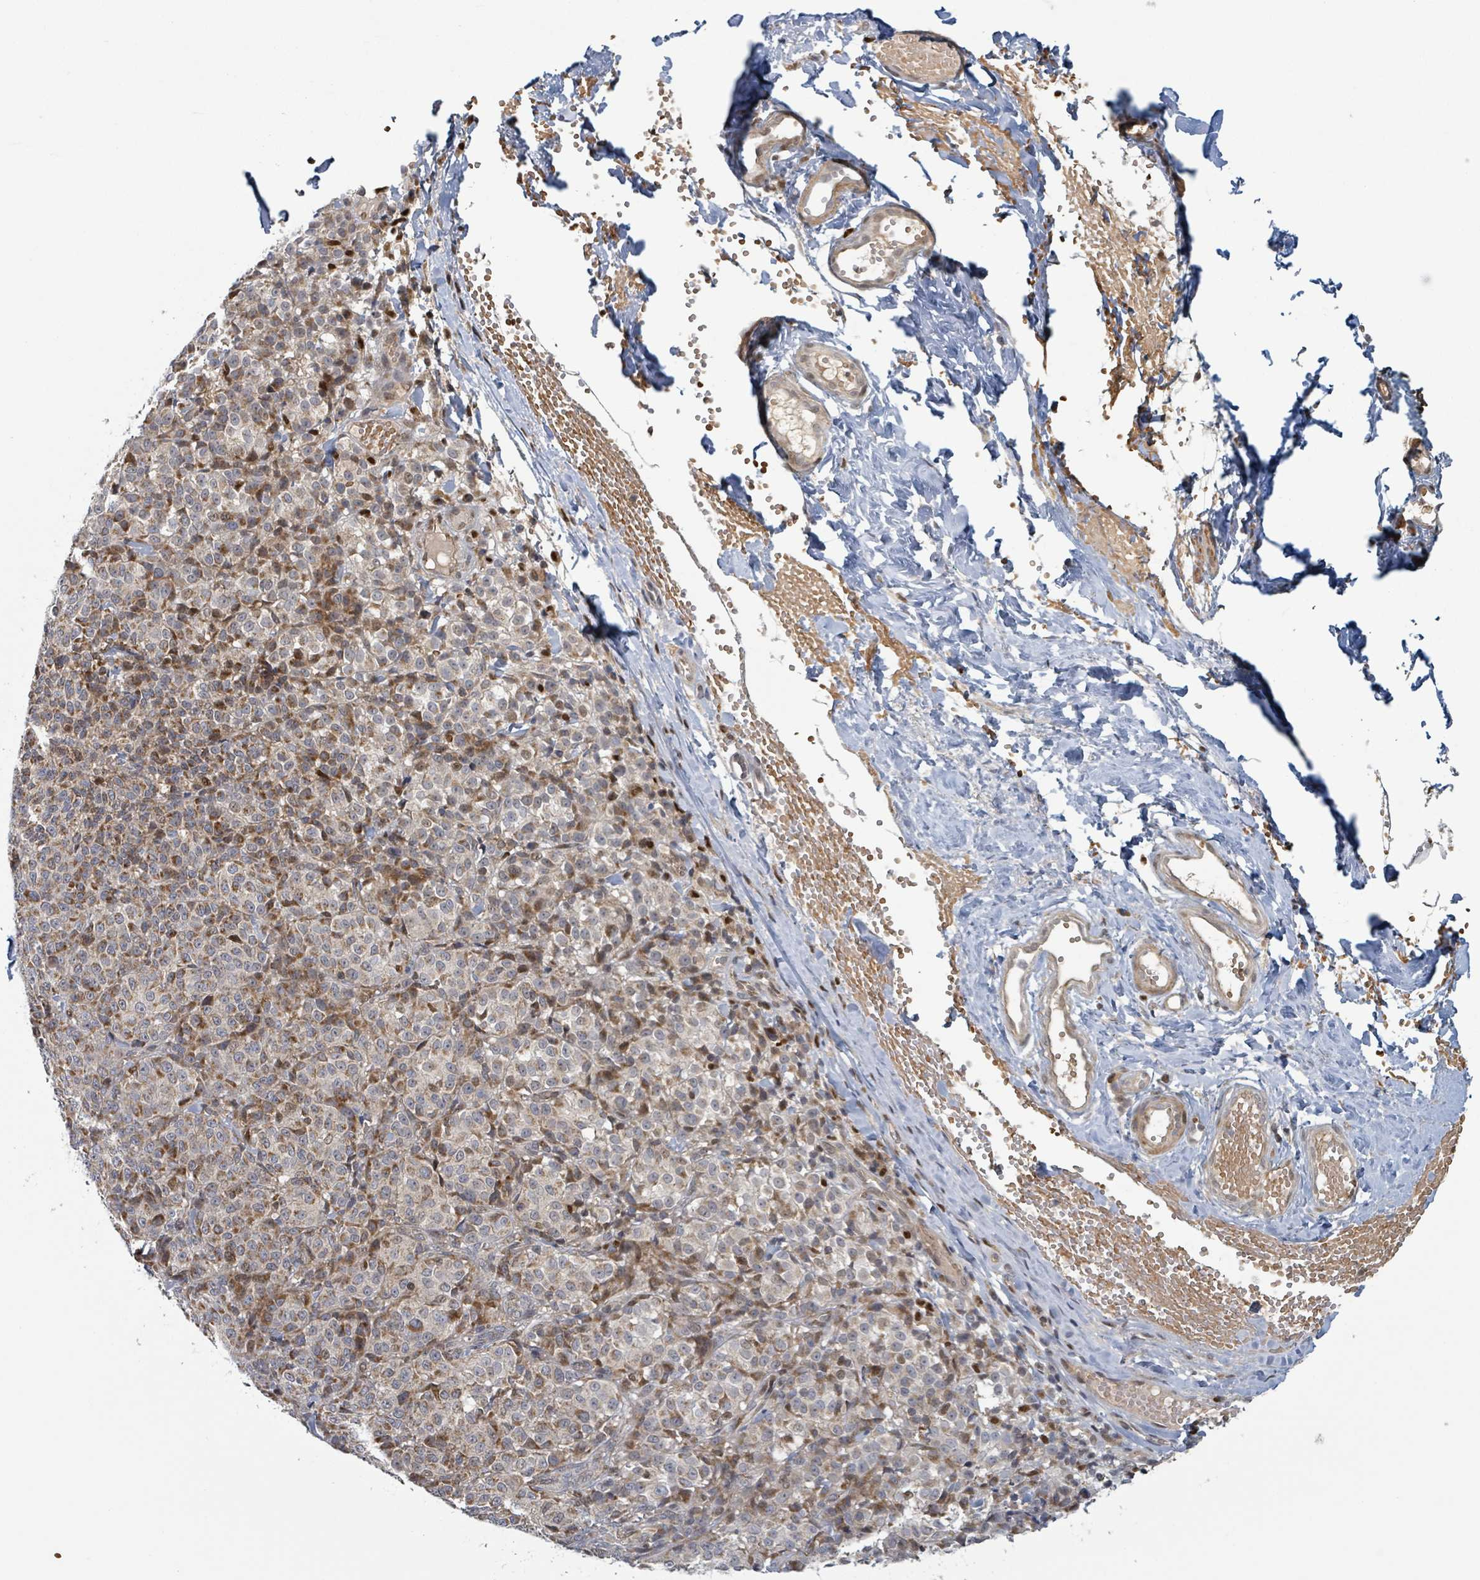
{"staining": {"intensity": "moderate", "quantity": ">75%", "location": "cytoplasmic/membranous"}, "tissue": "melanoma", "cell_type": "Tumor cells", "image_type": "cancer", "snomed": [{"axis": "morphology", "description": "Normal tissue, NOS"}, {"axis": "morphology", "description": "Malignant melanoma, NOS"}, {"axis": "topography", "description": "Skin"}], "caption": "Malignant melanoma stained for a protein shows moderate cytoplasmic/membranous positivity in tumor cells.", "gene": "HIVEP1", "patient": {"sex": "female", "age": 34}}